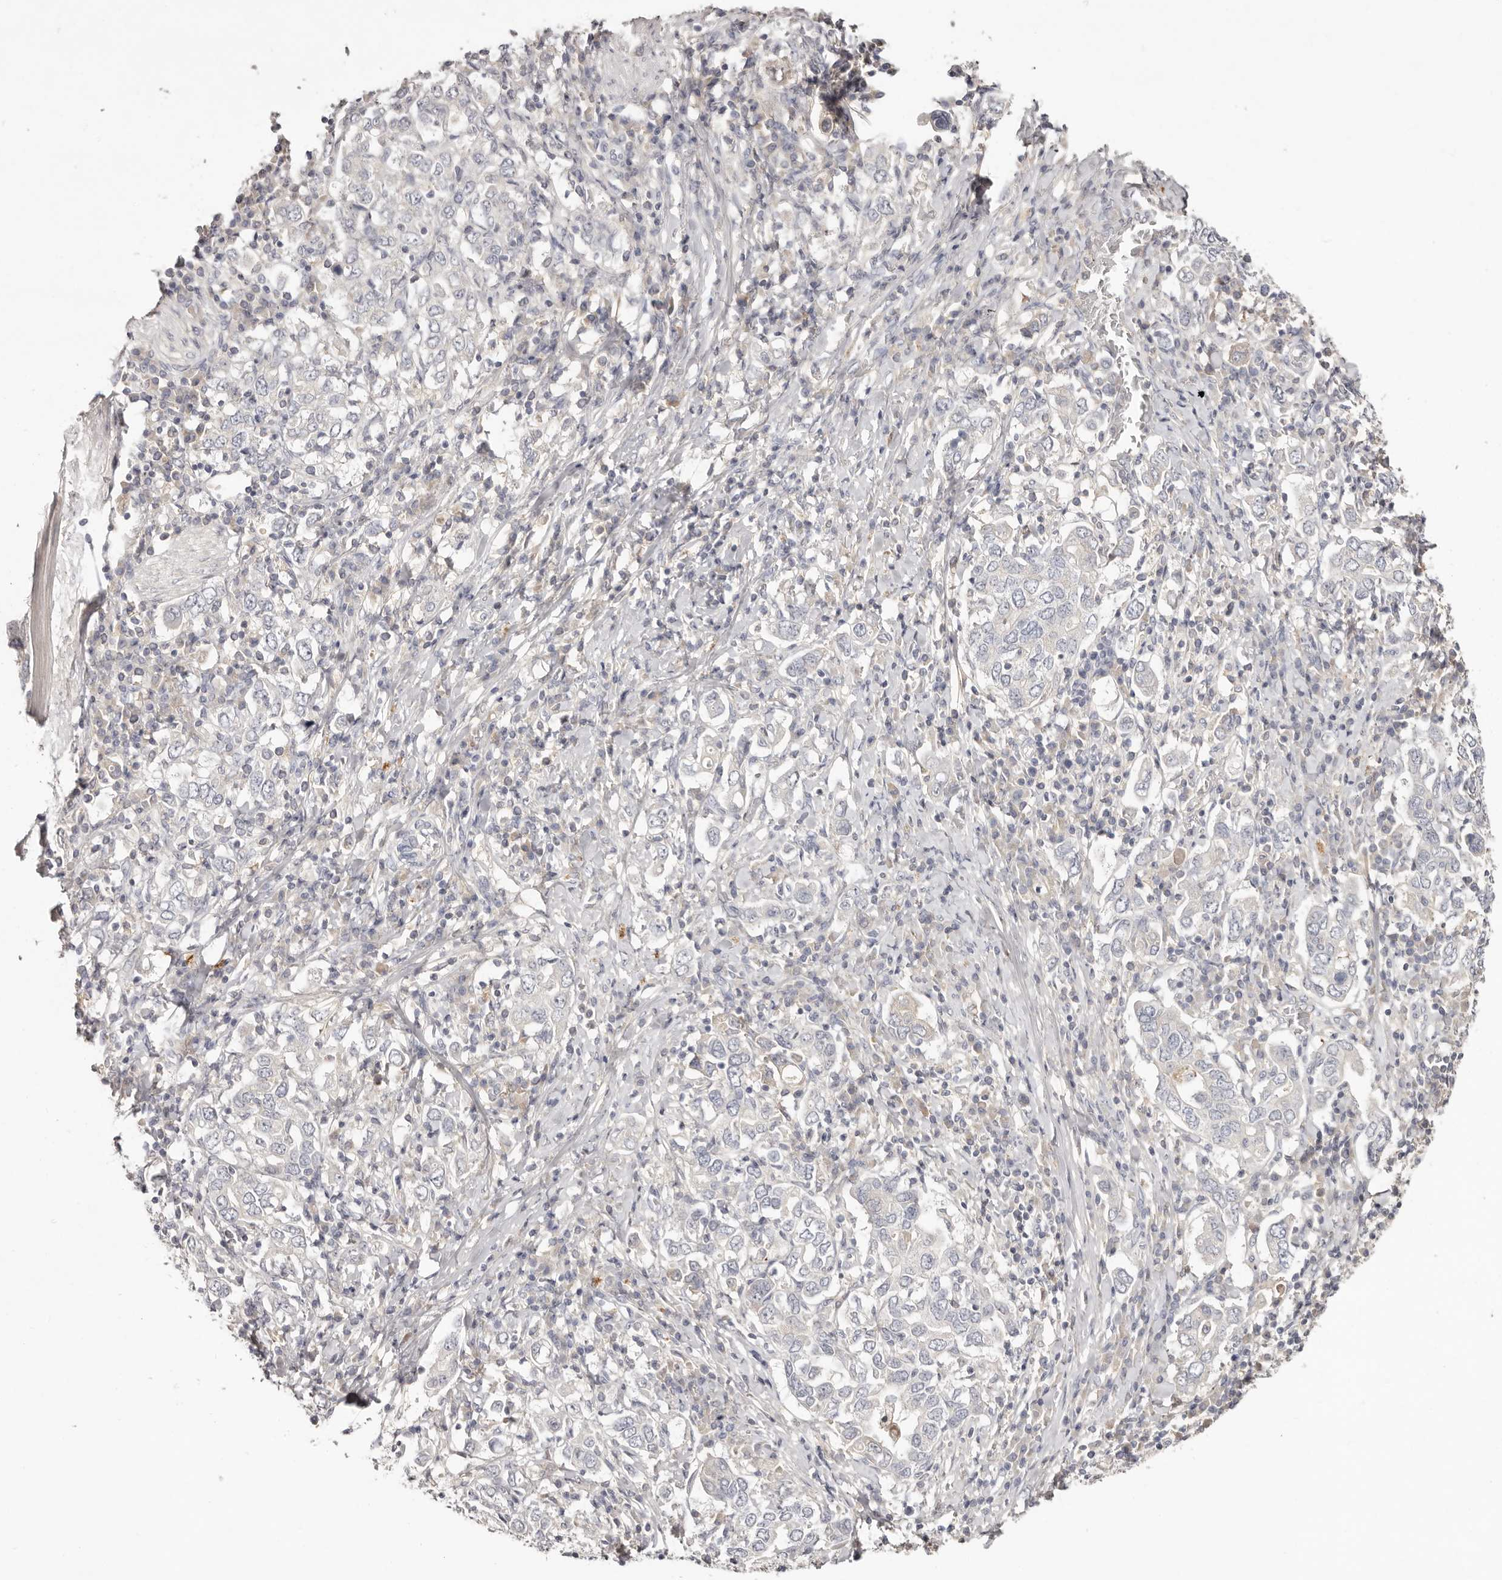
{"staining": {"intensity": "negative", "quantity": "none", "location": "none"}, "tissue": "stomach cancer", "cell_type": "Tumor cells", "image_type": "cancer", "snomed": [{"axis": "morphology", "description": "Adenocarcinoma, NOS"}, {"axis": "topography", "description": "Stomach, upper"}], "caption": "Immunohistochemistry of human adenocarcinoma (stomach) shows no positivity in tumor cells.", "gene": "SCUBE2", "patient": {"sex": "male", "age": 62}}